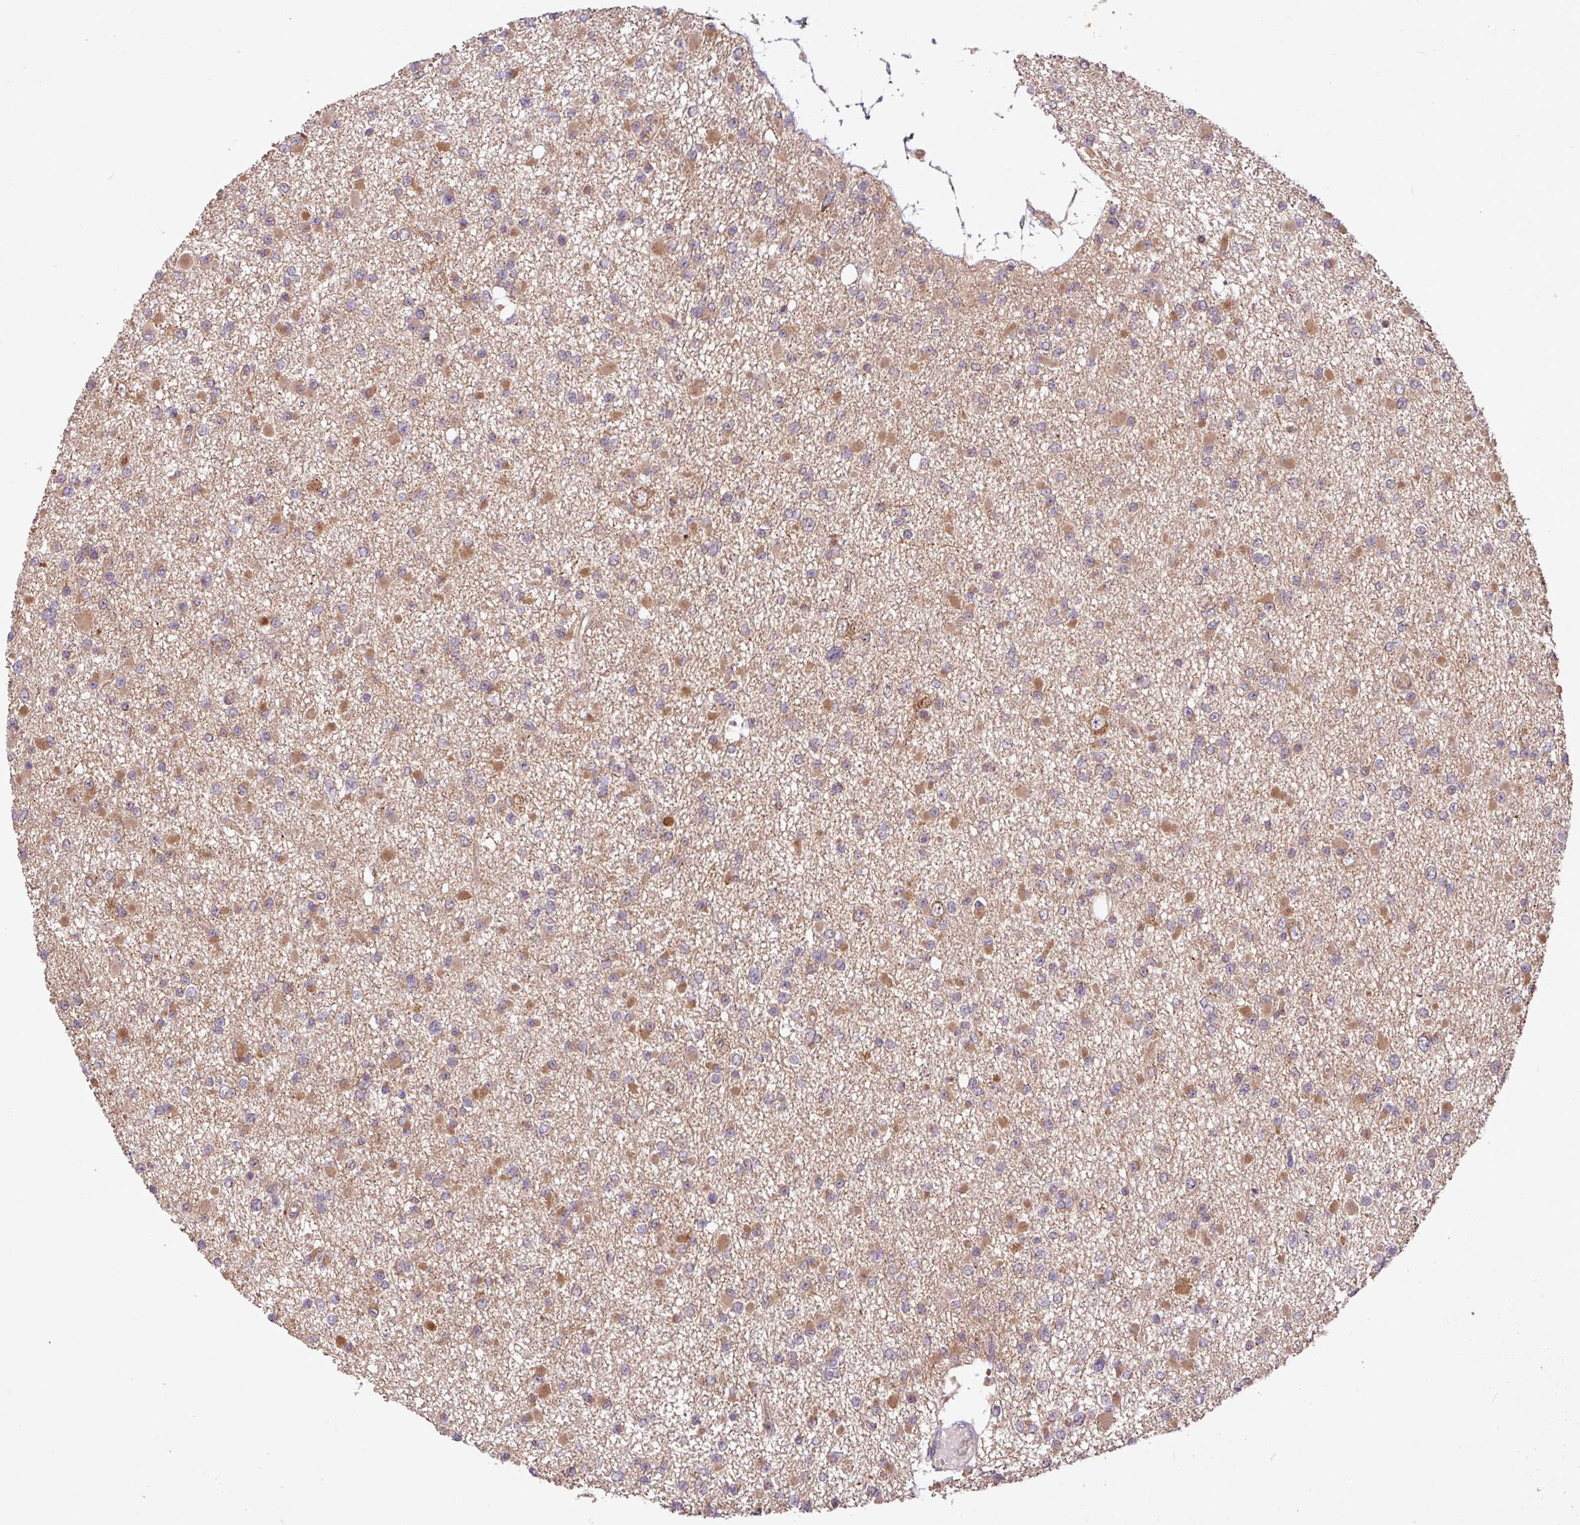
{"staining": {"intensity": "moderate", "quantity": "25%-75%", "location": "cytoplasmic/membranous"}, "tissue": "glioma", "cell_type": "Tumor cells", "image_type": "cancer", "snomed": [{"axis": "morphology", "description": "Glioma, malignant, Low grade"}, {"axis": "topography", "description": "Brain"}], "caption": "High-magnification brightfield microscopy of glioma stained with DAB (3,3'-diaminobenzidine) (brown) and counterstained with hematoxylin (blue). tumor cells exhibit moderate cytoplasmic/membranous staining is present in about25%-75% of cells.", "gene": "YPEL3", "patient": {"sex": "female", "age": 22}}